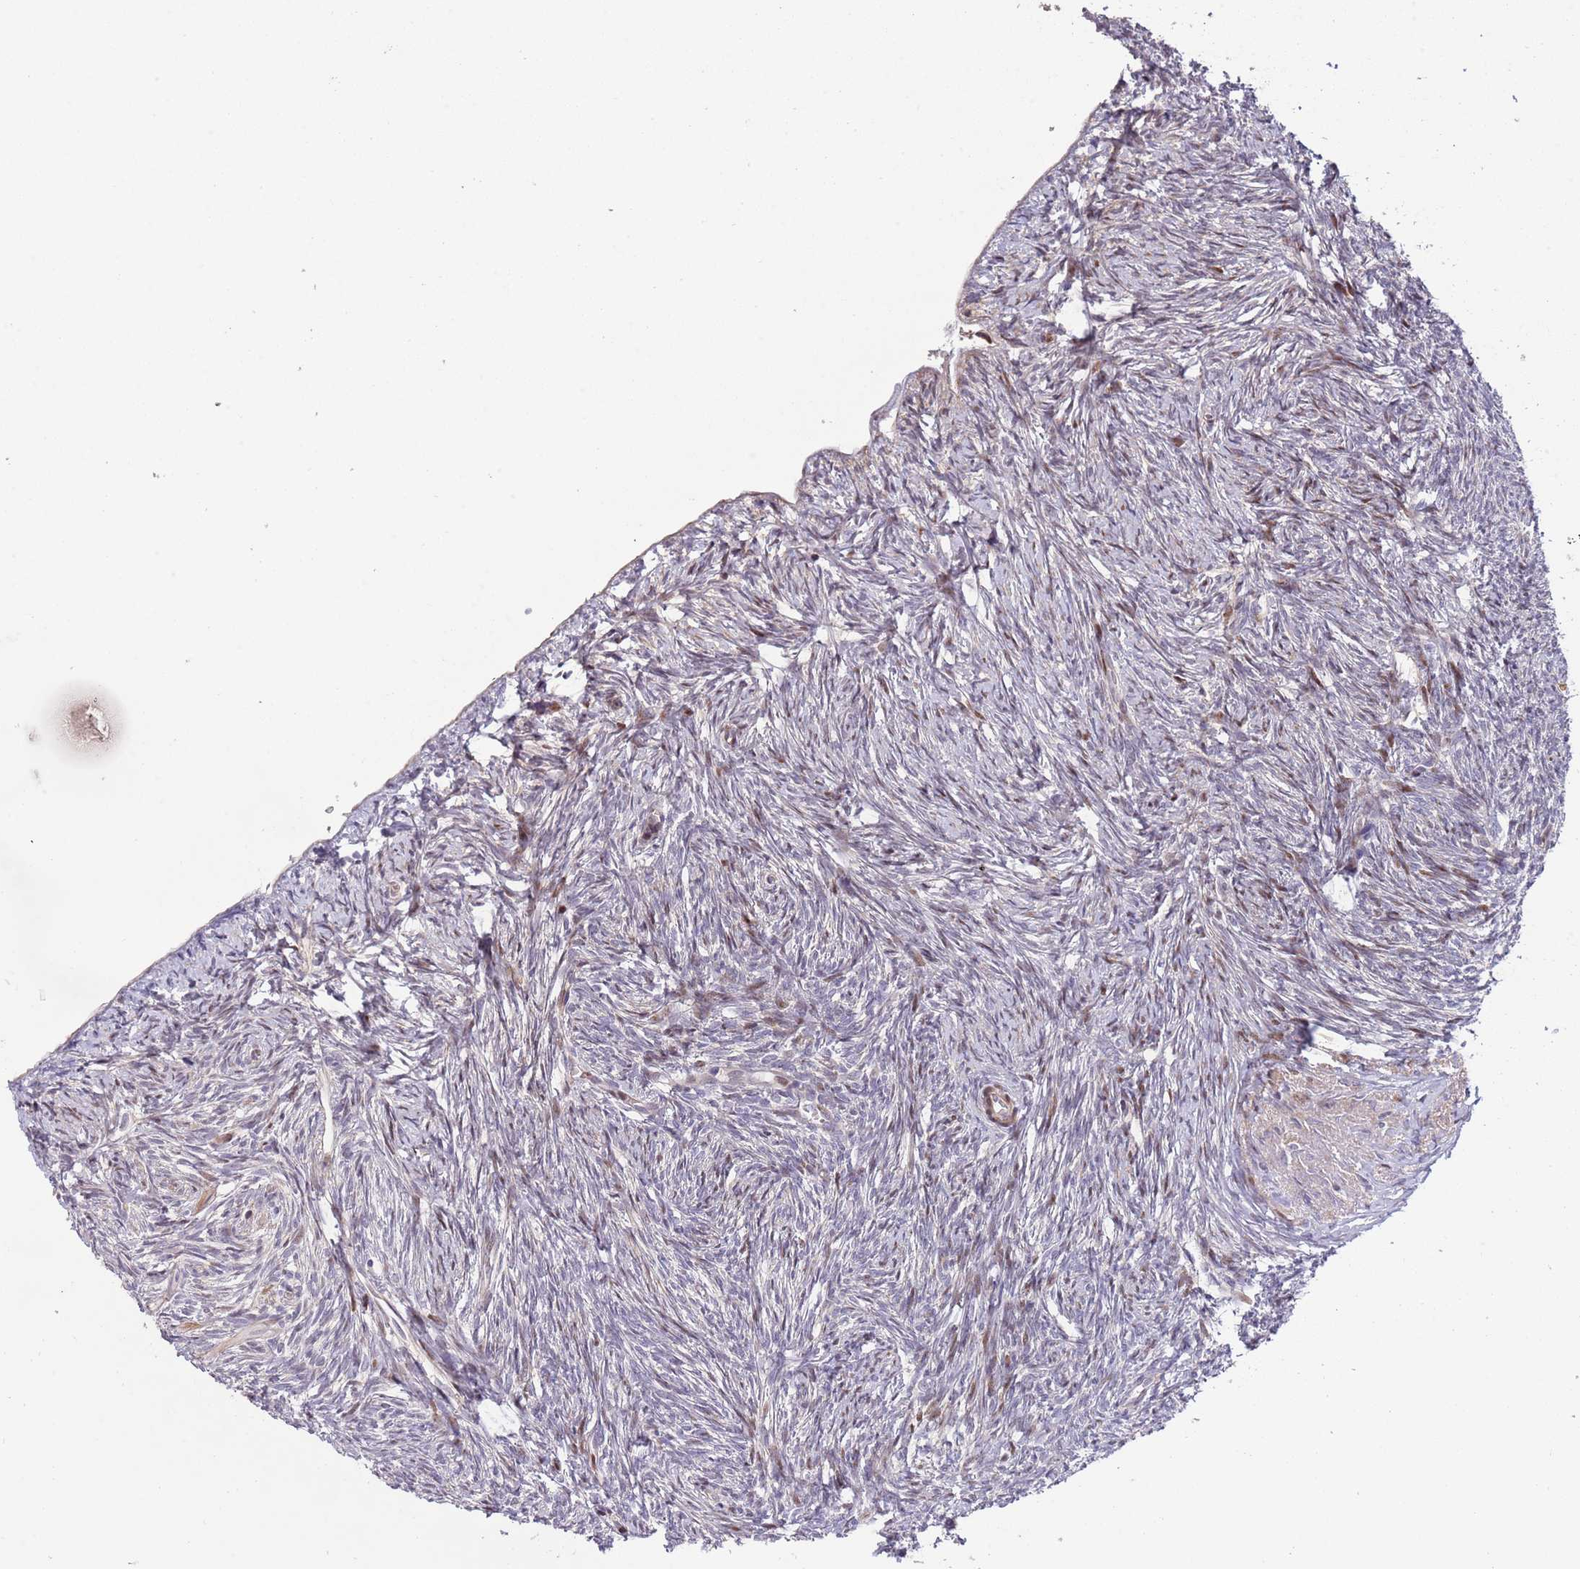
{"staining": {"intensity": "moderate", "quantity": "<25%", "location": "nuclear"}, "tissue": "ovary", "cell_type": "Ovarian stroma cells", "image_type": "normal", "snomed": [{"axis": "morphology", "description": "Normal tissue, NOS"}, {"axis": "topography", "description": "Ovary"}], "caption": "This is a micrograph of immunohistochemistry staining of benign ovary, which shows moderate positivity in the nuclear of ovarian stroma cells.", "gene": "SYNDIG1L", "patient": {"sex": "female", "age": 51}}